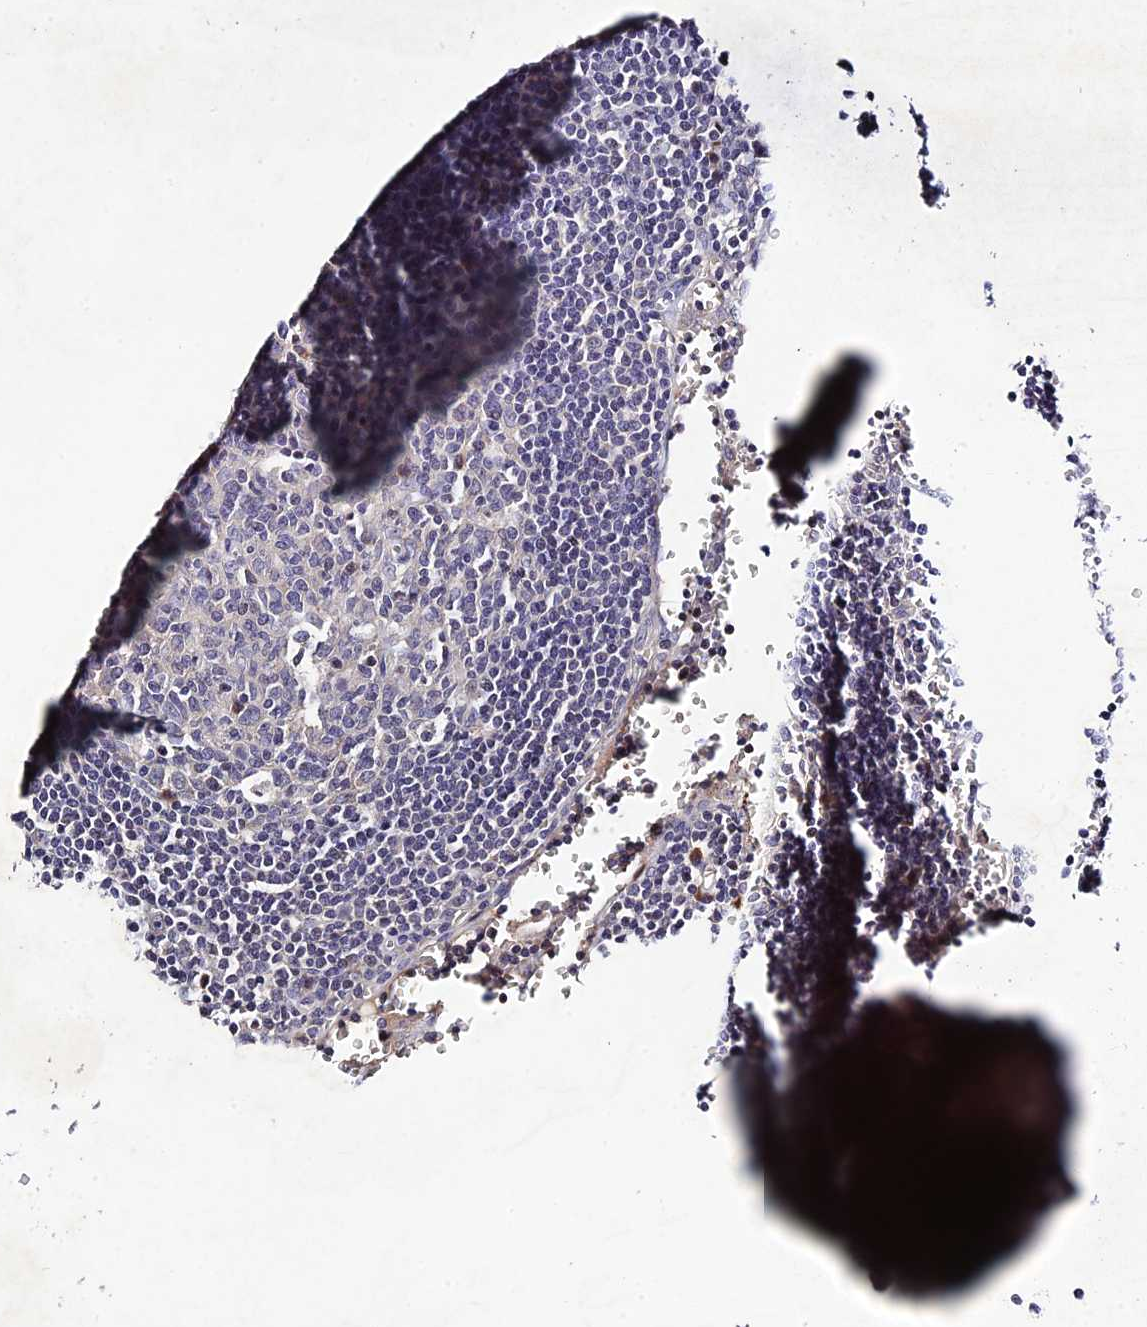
{"staining": {"intensity": "negative", "quantity": "none", "location": "none"}, "tissue": "lymph node", "cell_type": "Germinal center cells", "image_type": "normal", "snomed": [{"axis": "morphology", "description": "Normal tissue, NOS"}, {"axis": "topography", "description": "Lymph node"}], "caption": "DAB (3,3'-diaminobenzidine) immunohistochemical staining of unremarkable lymph node demonstrates no significant expression in germinal center cells. Brightfield microscopy of immunohistochemistry stained with DAB (3,3'-diaminobenzidine) (brown) and hematoxylin (blue), captured at high magnification.", "gene": "CHST5", "patient": {"sex": "female", "age": 73}}